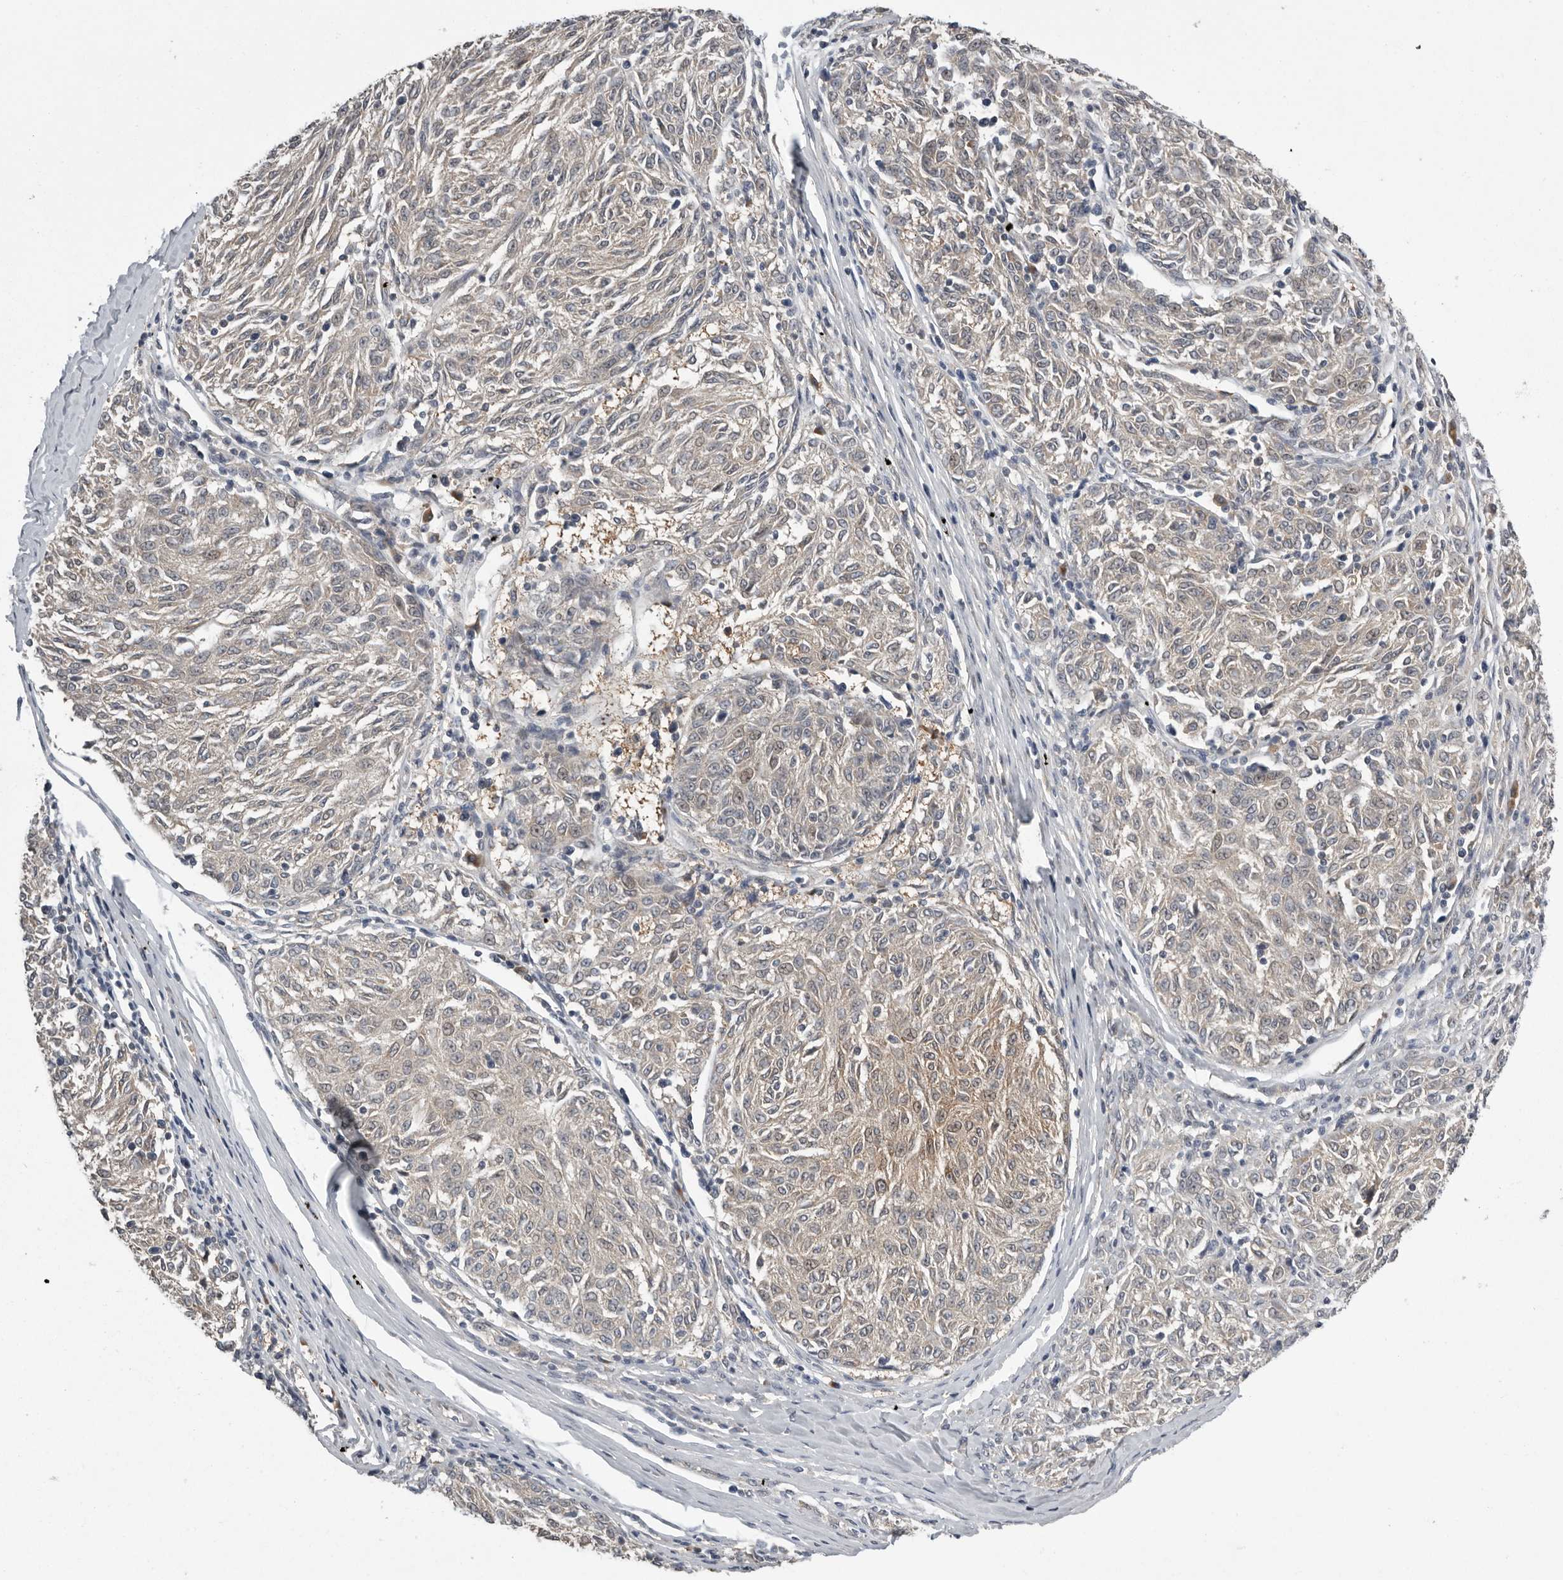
{"staining": {"intensity": "weak", "quantity": "25%-75%", "location": "cytoplasmic/membranous"}, "tissue": "melanoma", "cell_type": "Tumor cells", "image_type": "cancer", "snomed": [{"axis": "morphology", "description": "Malignant melanoma, NOS"}, {"axis": "topography", "description": "Skin"}], "caption": "Malignant melanoma was stained to show a protein in brown. There is low levels of weak cytoplasmic/membranous staining in approximately 25%-75% of tumor cells.", "gene": "RALGPS2", "patient": {"sex": "female", "age": 72}}